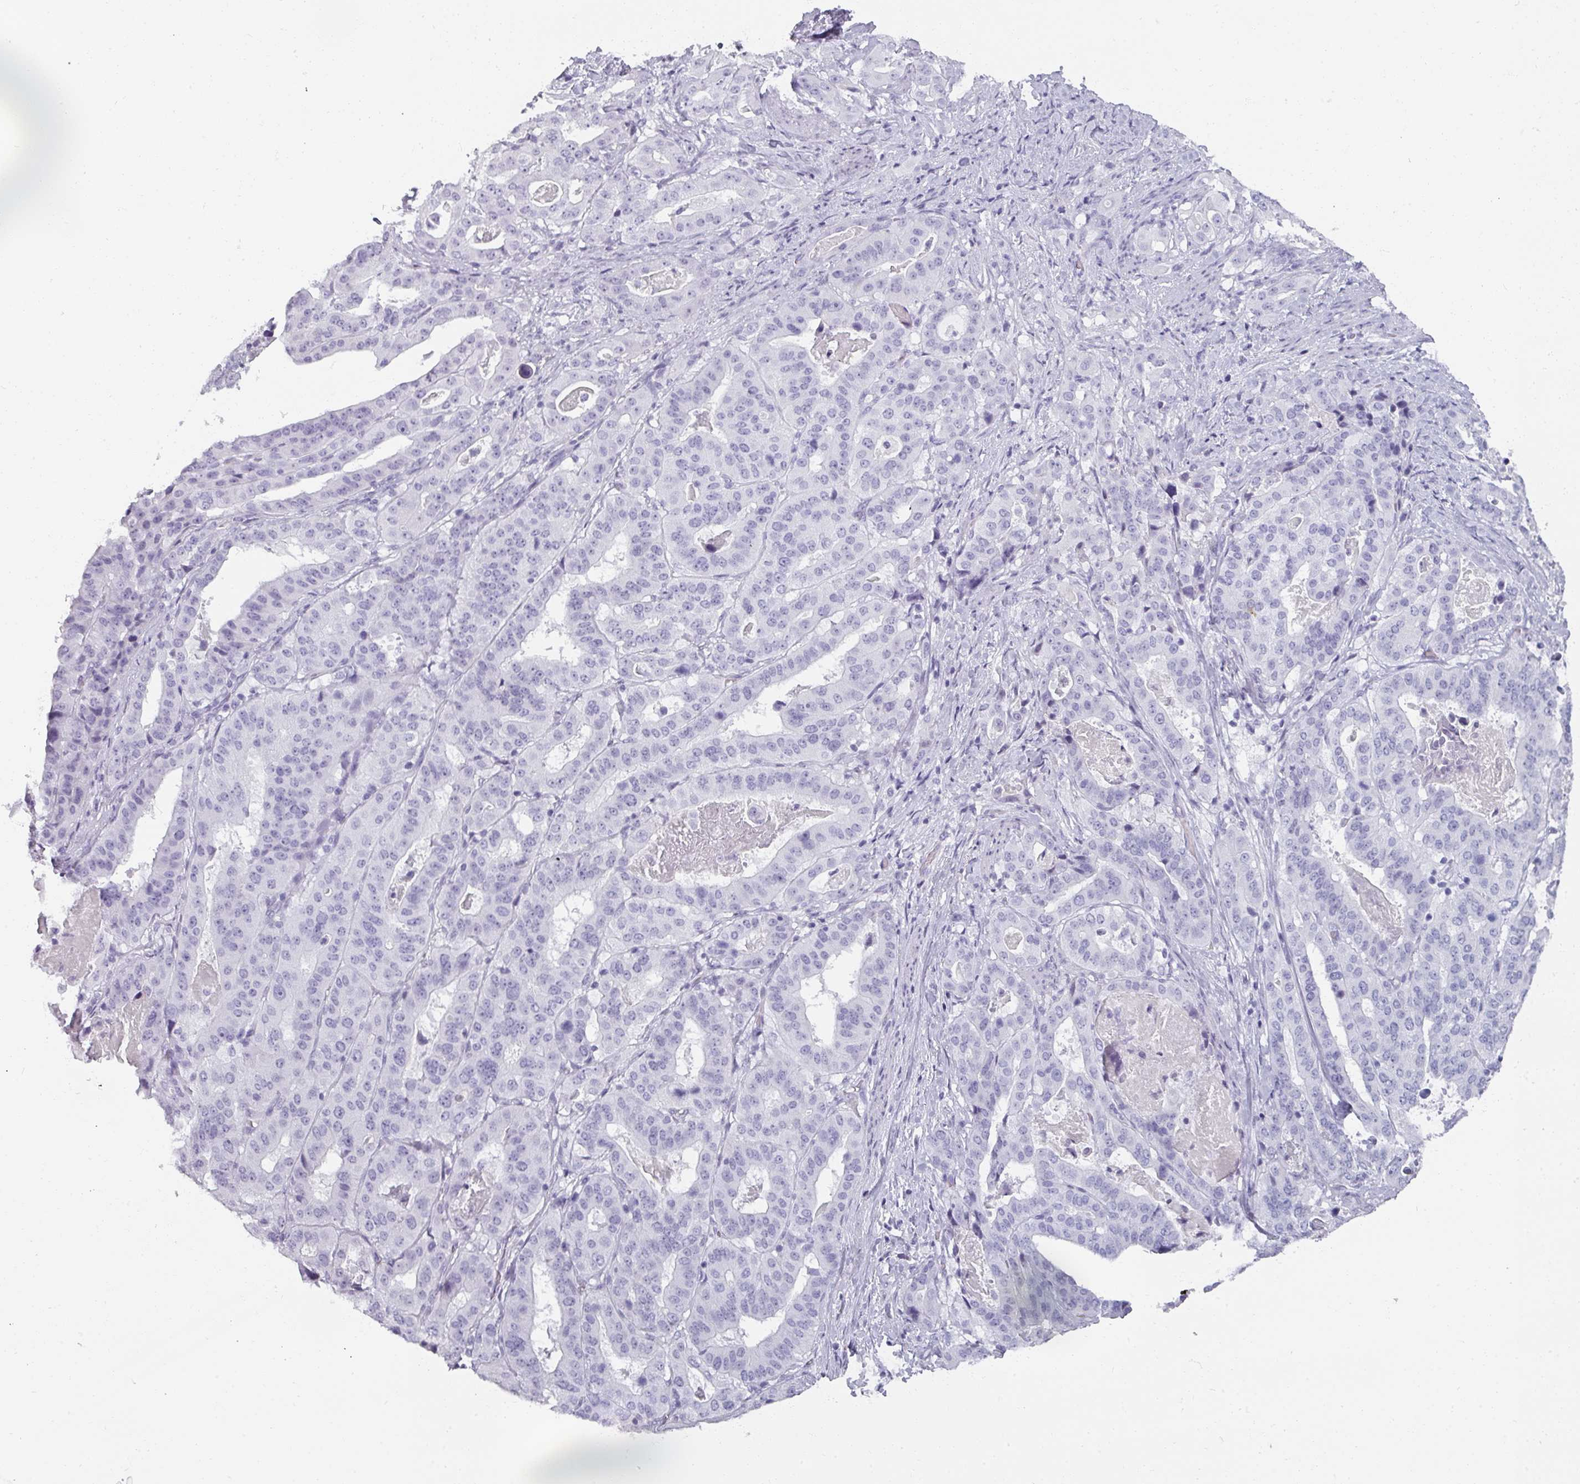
{"staining": {"intensity": "negative", "quantity": "none", "location": "none"}, "tissue": "stomach cancer", "cell_type": "Tumor cells", "image_type": "cancer", "snomed": [{"axis": "morphology", "description": "Adenocarcinoma, NOS"}, {"axis": "topography", "description": "Stomach"}], "caption": "Photomicrograph shows no protein staining in tumor cells of adenocarcinoma (stomach) tissue.", "gene": "REG3G", "patient": {"sex": "male", "age": 48}}